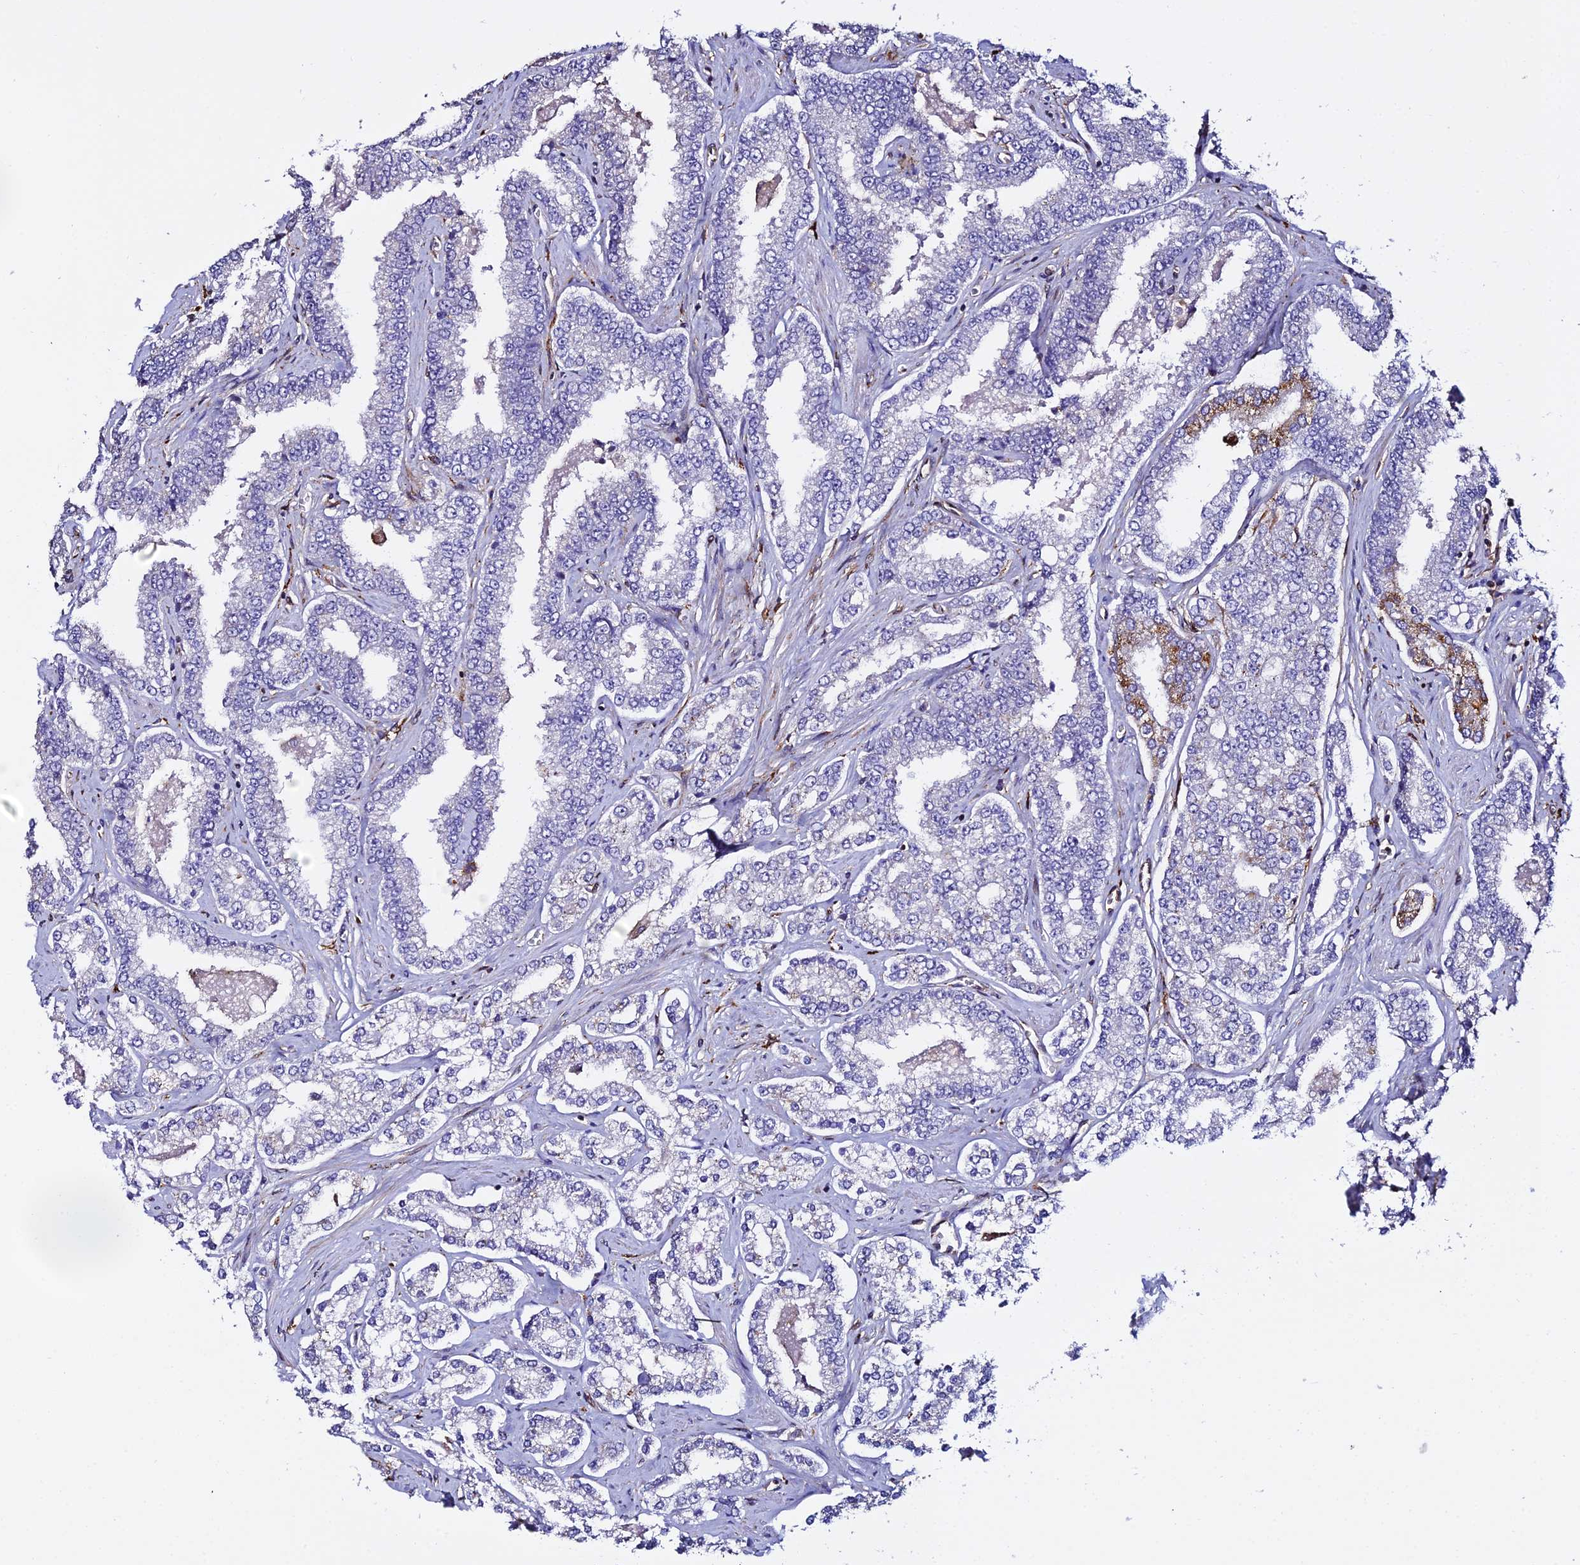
{"staining": {"intensity": "moderate", "quantity": "<25%", "location": "cytoplasmic/membranous"}, "tissue": "prostate cancer", "cell_type": "Tumor cells", "image_type": "cancer", "snomed": [{"axis": "morphology", "description": "Normal tissue, NOS"}, {"axis": "morphology", "description": "Adenocarcinoma, High grade"}, {"axis": "topography", "description": "Prostate"}], "caption": "Adenocarcinoma (high-grade) (prostate) was stained to show a protein in brown. There is low levels of moderate cytoplasmic/membranous staining in about <25% of tumor cells.", "gene": "TRPV2", "patient": {"sex": "male", "age": 83}}